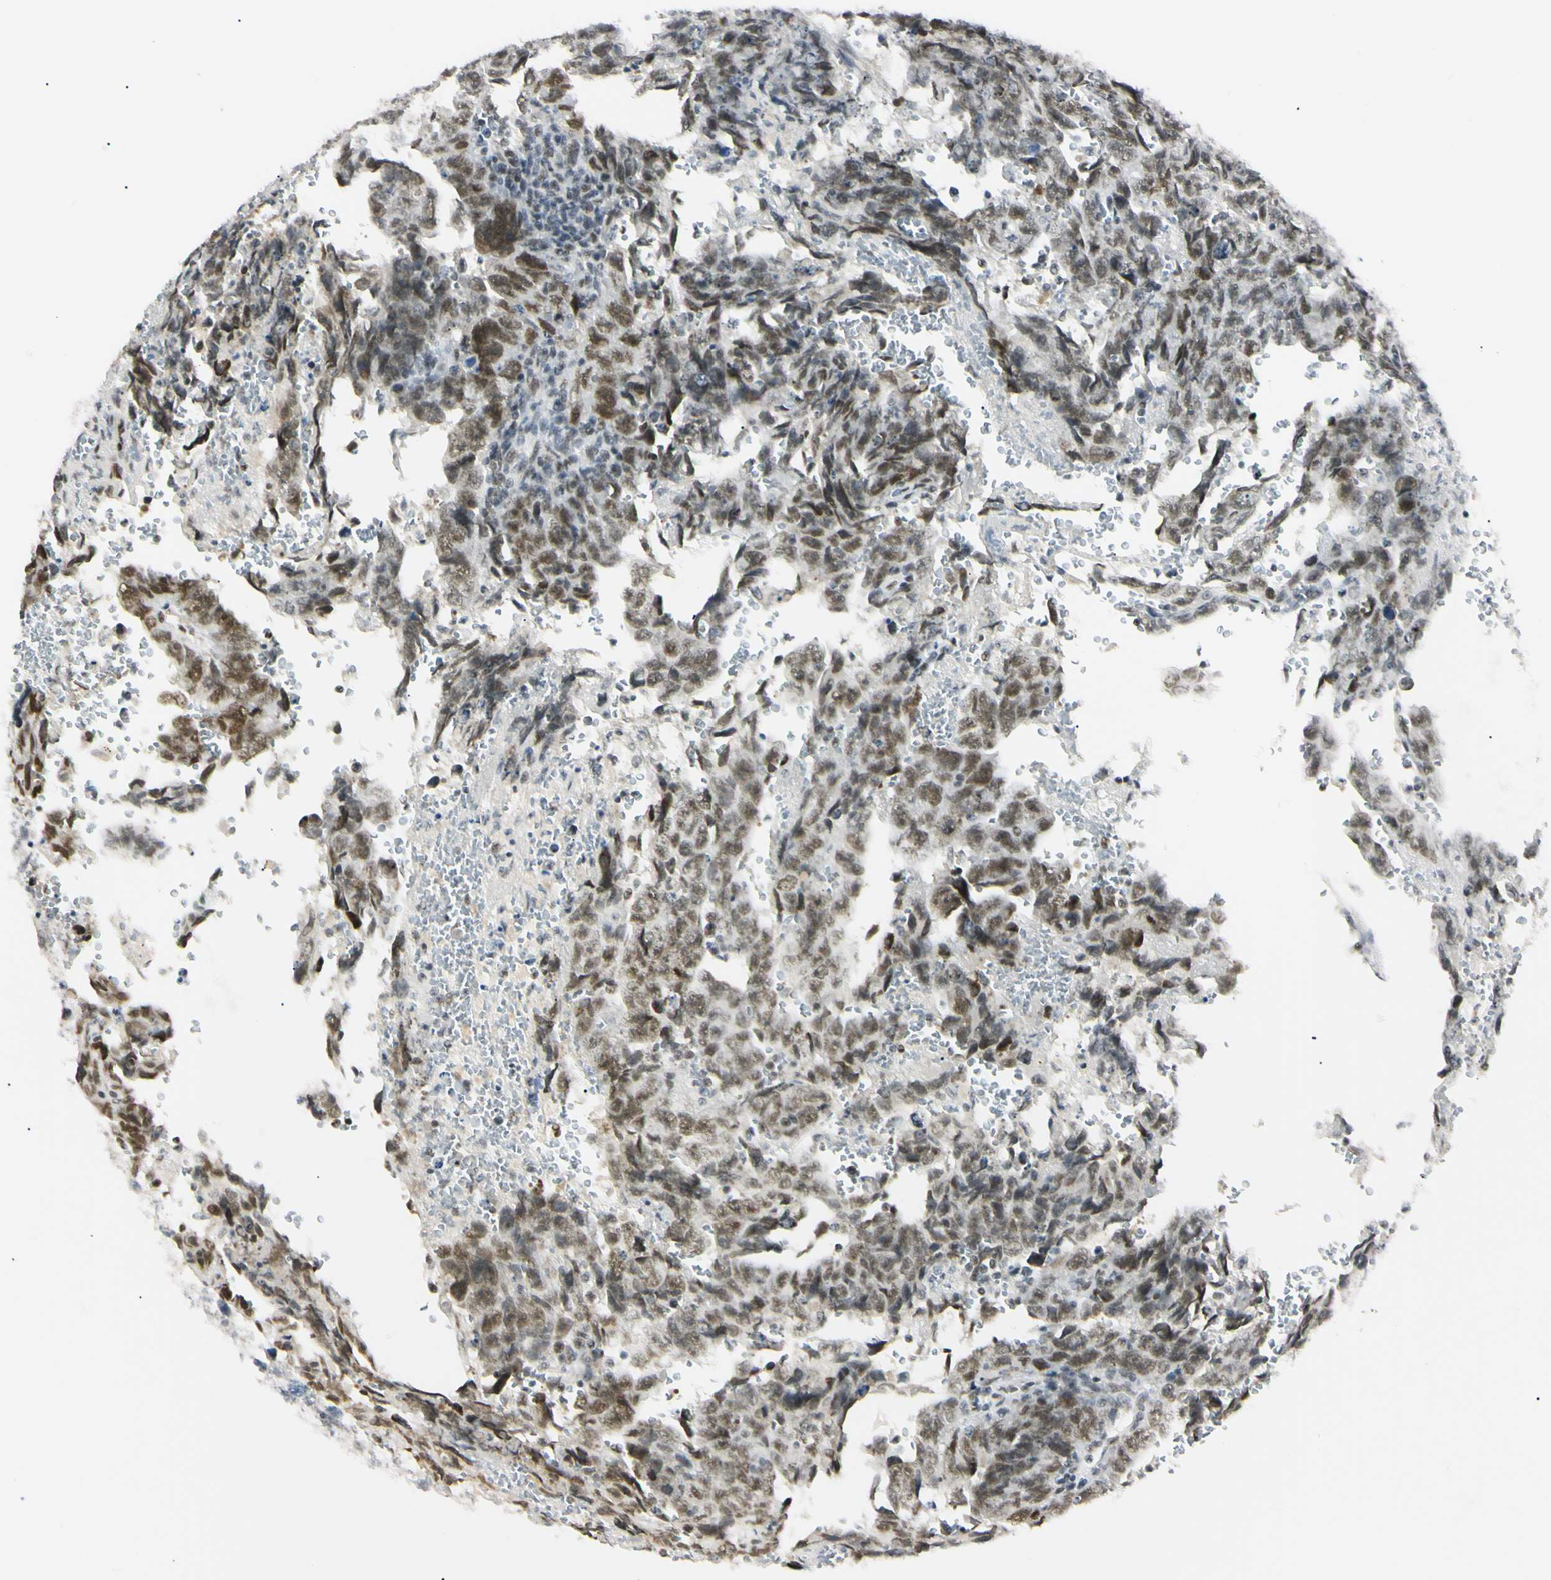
{"staining": {"intensity": "moderate", "quantity": ">75%", "location": "nuclear"}, "tissue": "testis cancer", "cell_type": "Tumor cells", "image_type": "cancer", "snomed": [{"axis": "morphology", "description": "Carcinoma, Embryonal, NOS"}, {"axis": "topography", "description": "Testis"}], "caption": "A micrograph of testis cancer (embryonal carcinoma) stained for a protein reveals moderate nuclear brown staining in tumor cells.", "gene": "ZNF134", "patient": {"sex": "male", "age": 28}}